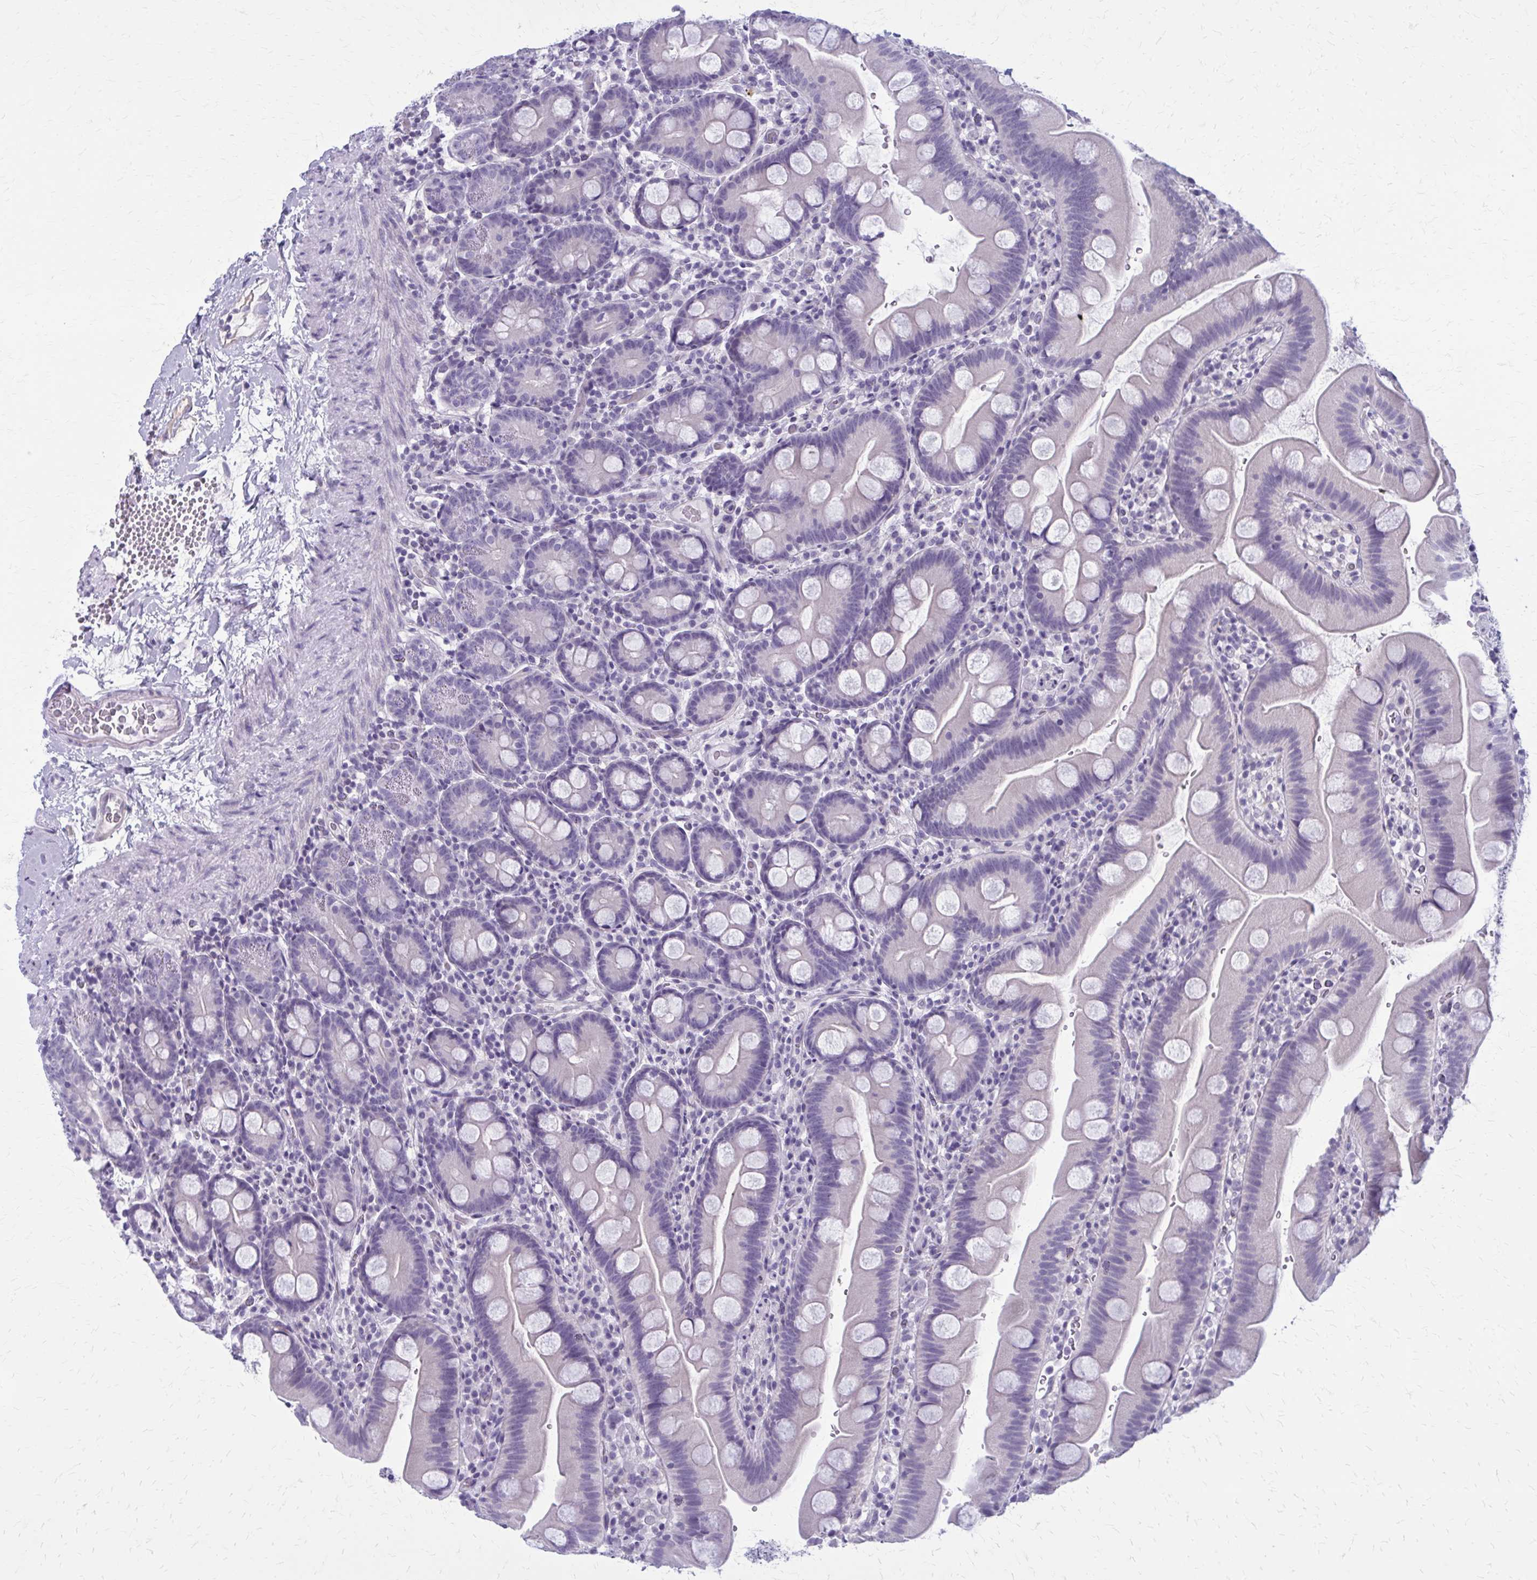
{"staining": {"intensity": "negative", "quantity": "none", "location": "none"}, "tissue": "small intestine", "cell_type": "Glandular cells", "image_type": "normal", "snomed": [{"axis": "morphology", "description": "Normal tissue, NOS"}, {"axis": "topography", "description": "Small intestine"}], "caption": "Immunohistochemistry (IHC) micrograph of normal small intestine stained for a protein (brown), which demonstrates no staining in glandular cells. (Brightfield microscopy of DAB immunohistochemistry at high magnification).", "gene": "CASQ2", "patient": {"sex": "female", "age": 68}}